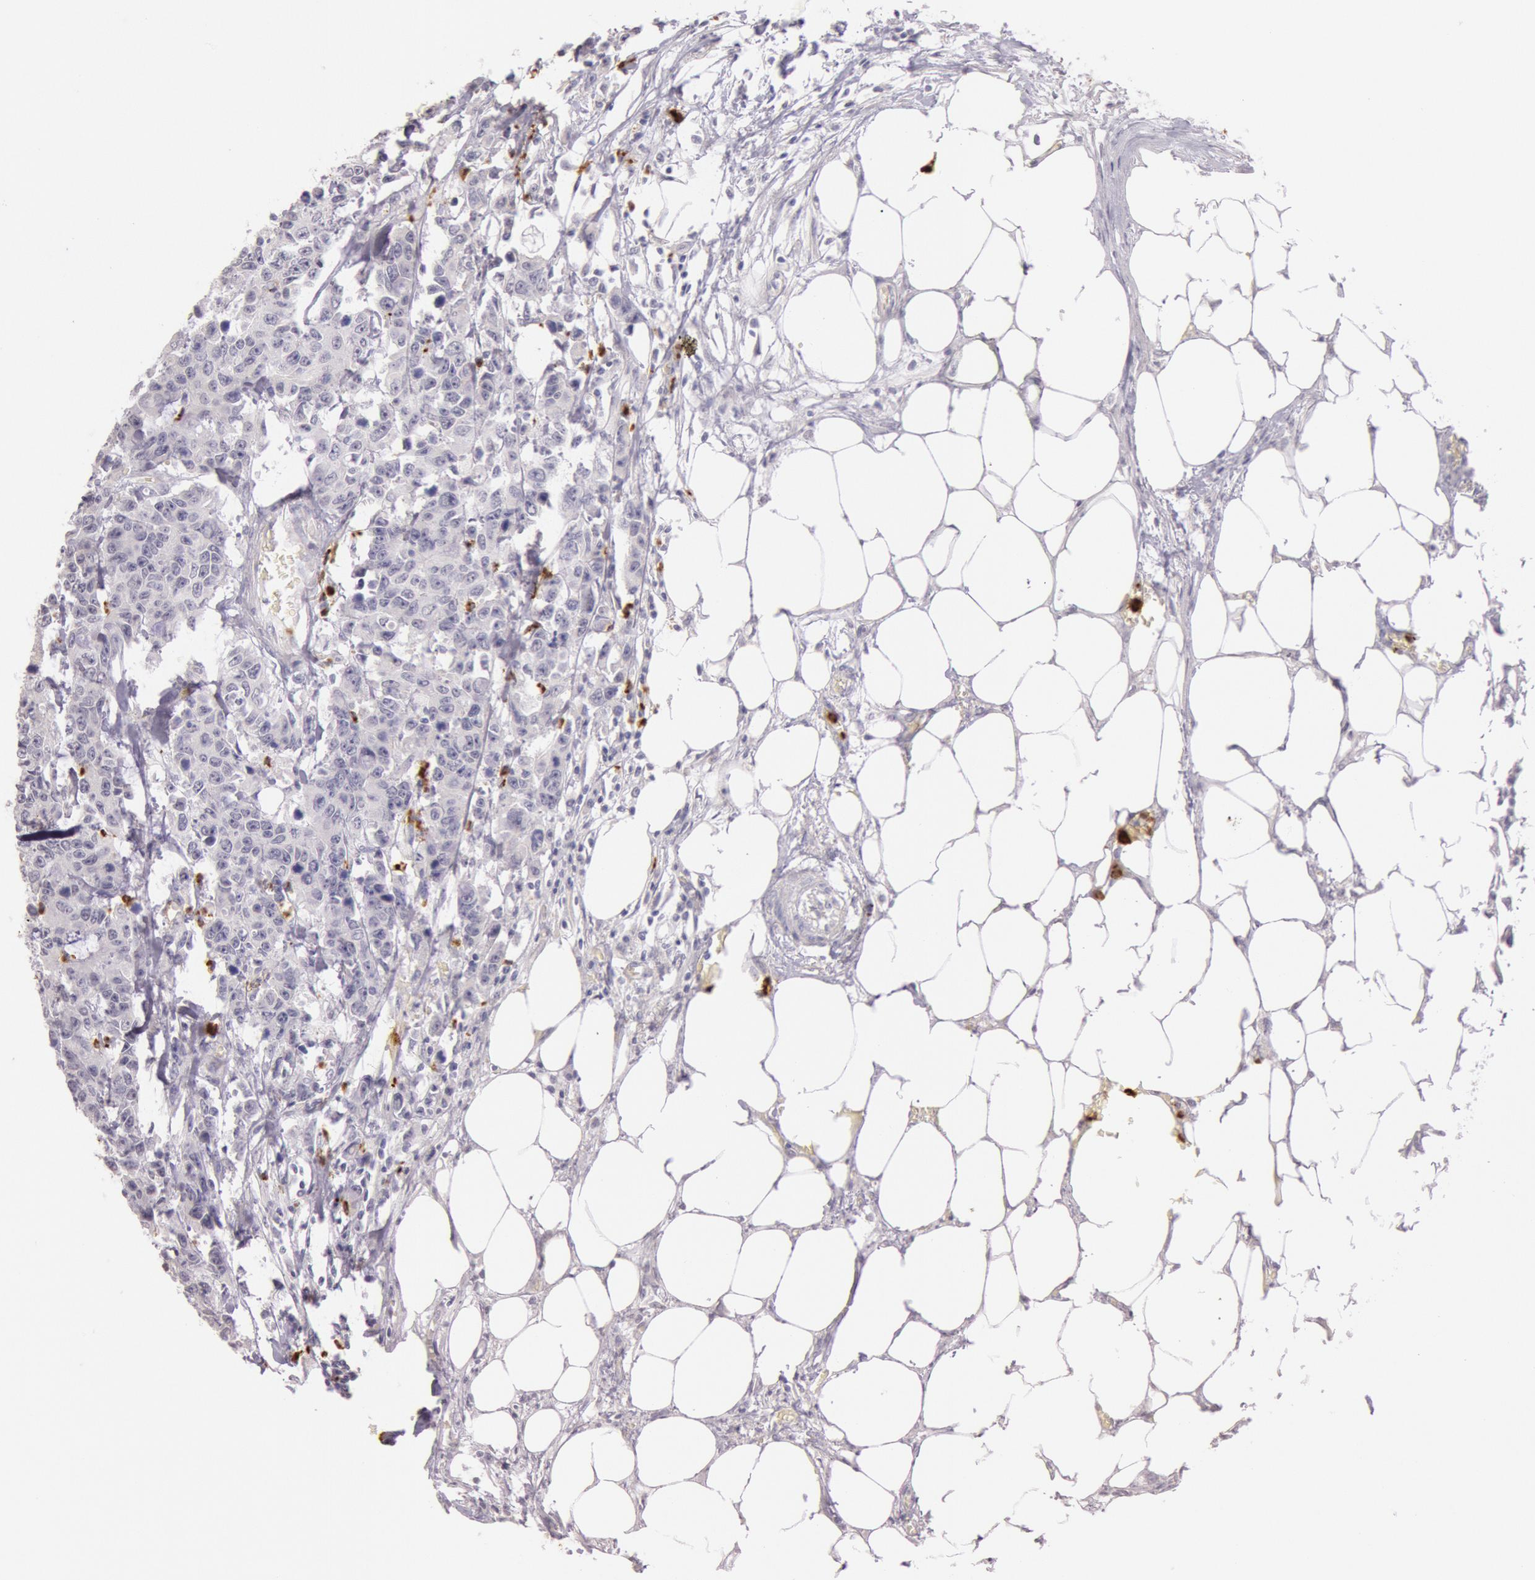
{"staining": {"intensity": "negative", "quantity": "none", "location": "none"}, "tissue": "colorectal cancer", "cell_type": "Tumor cells", "image_type": "cancer", "snomed": [{"axis": "morphology", "description": "Adenocarcinoma, NOS"}, {"axis": "topography", "description": "Colon"}], "caption": "The photomicrograph shows no staining of tumor cells in adenocarcinoma (colorectal). Nuclei are stained in blue.", "gene": "KDM6A", "patient": {"sex": "female", "age": 86}}